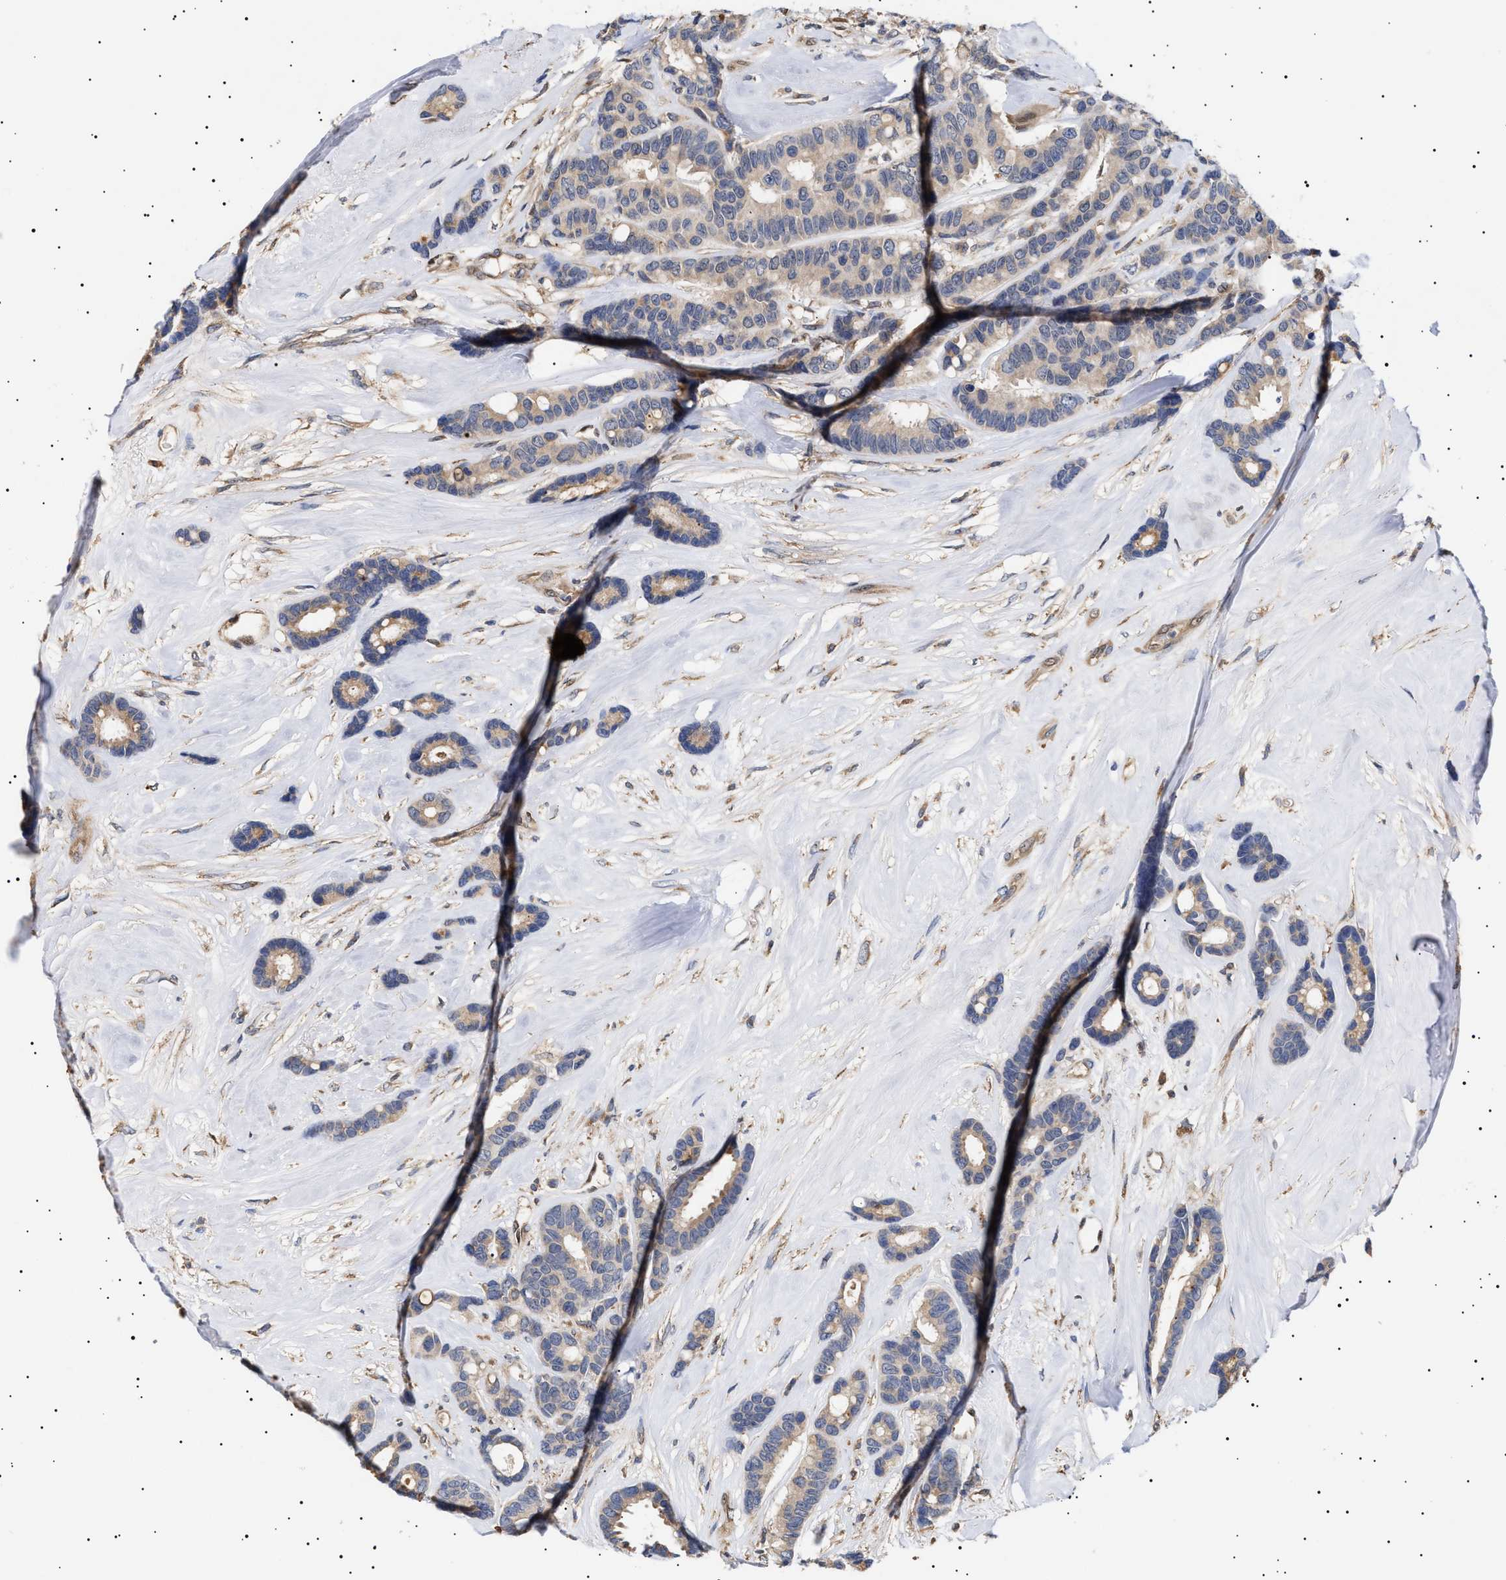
{"staining": {"intensity": "weak", "quantity": "25%-75%", "location": "cytoplasmic/membranous"}, "tissue": "breast cancer", "cell_type": "Tumor cells", "image_type": "cancer", "snomed": [{"axis": "morphology", "description": "Duct carcinoma"}, {"axis": "topography", "description": "Breast"}], "caption": "Brown immunohistochemical staining in human invasive ductal carcinoma (breast) reveals weak cytoplasmic/membranous staining in approximately 25%-75% of tumor cells.", "gene": "KRBA1", "patient": {"sex": "female", "age": 87}}